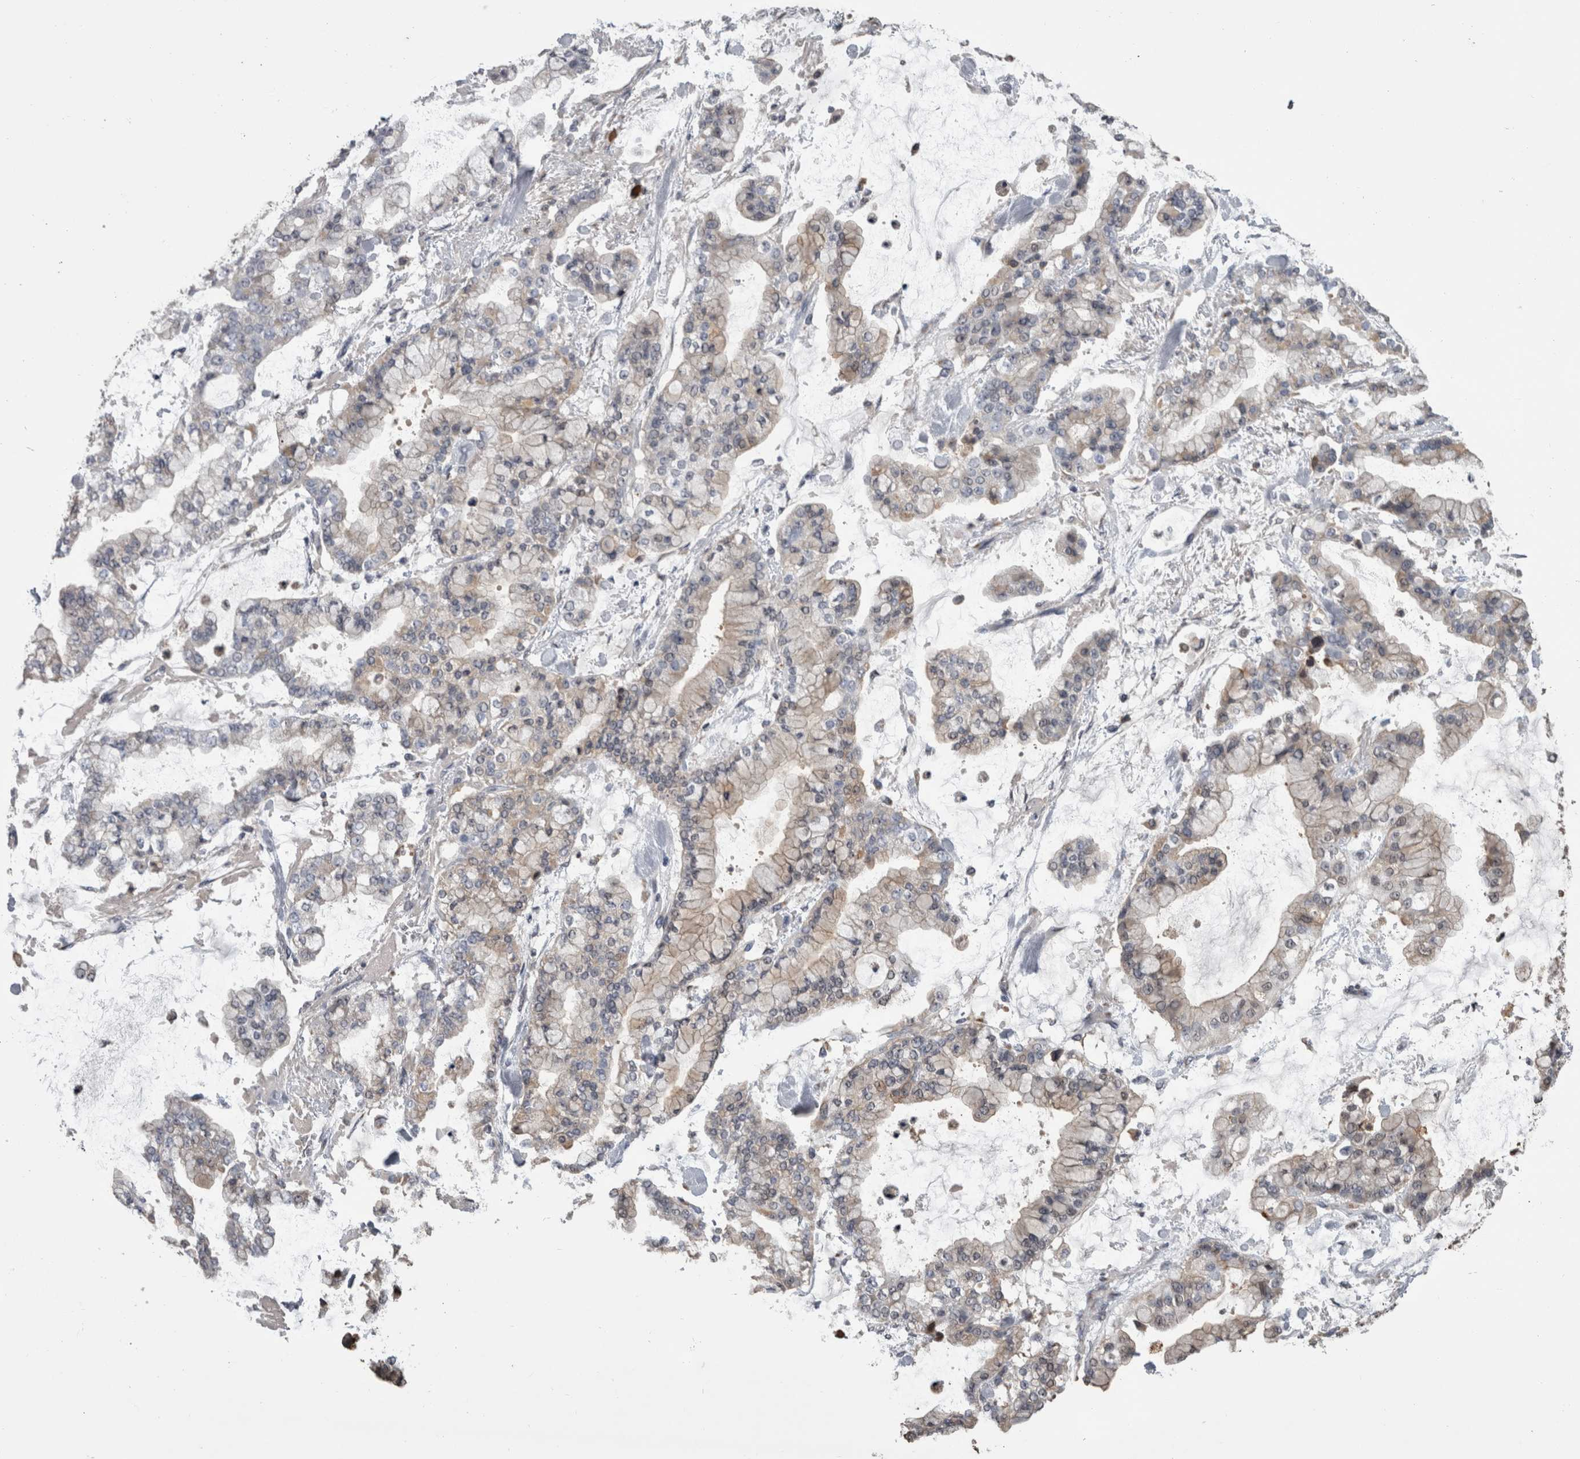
{"staining": {"intensity": "weak", "quantity": "25%-75%", "location": "cytoplasmic/membranous"}, "tissue": "stomach cancer", "cell_type": "Tumor cells", "image_type": "cancer", "snomed": [{"axis": "morphology", "description": "Normal tissue, NOS"}, {"axis": "morphology", "description": "Adenocarcinoma, NOS"}, {"axis": "topography", "description": "Stomach, upper"}, {"axis": "topography", "description": "Stomach"}], "caption": "Adenocarcinoma (stomach) stained for a protein (brown) reveals weak cytoplasmic/membranous positive positivity in approximately 25%-75% of tumor cells.", "gene": "ANXA13", "patient": {"sex": "male", "age": 76}}